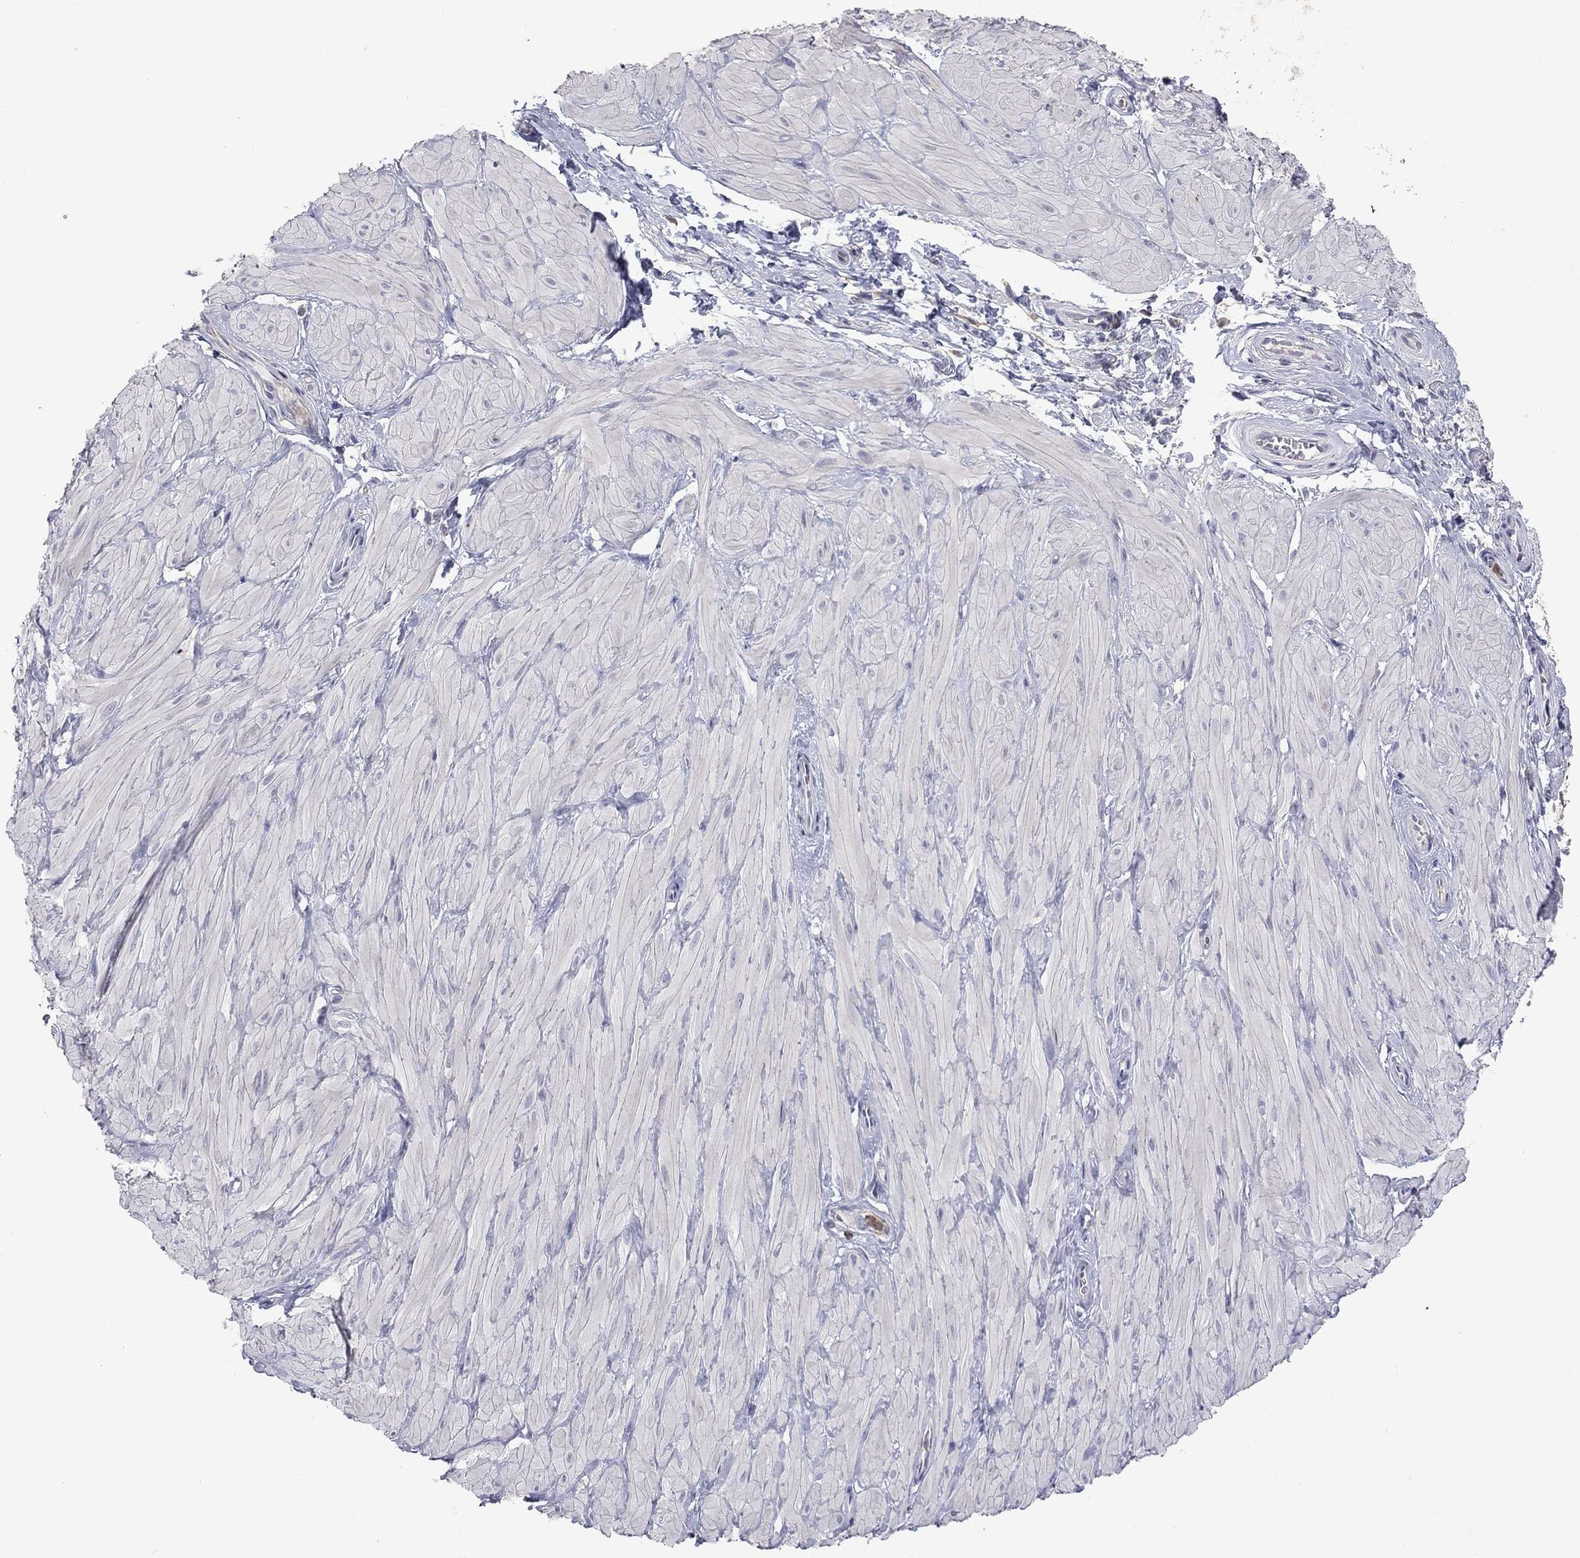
{"staining": {"intensity": "negative", "quantity": "none", "location": "none"}, "tissue": "adipose tissue", "cell_type": "Adipocytes", "image_type": "normal", "snomed": [{"axis": "morphology", "description": "Normal tissue, NOS"}, {"axis": "topography", "description": "Smooth muscle"}, {"axis": "topography", "description": "Peripheral nerve tissue"}], "caption": "DAB (3,3'-diaminobenzidine) immunohistochemical staining of unremarkable human adipose tissue shows no significant staining in adipocytes. Brightfield microscopy of IHC stained with DAB (brown) and hematoxylin (blue), captured at high magnification.", "gene": "ENSG00000288520", "patient": {"sex": "male", "age": 22}}